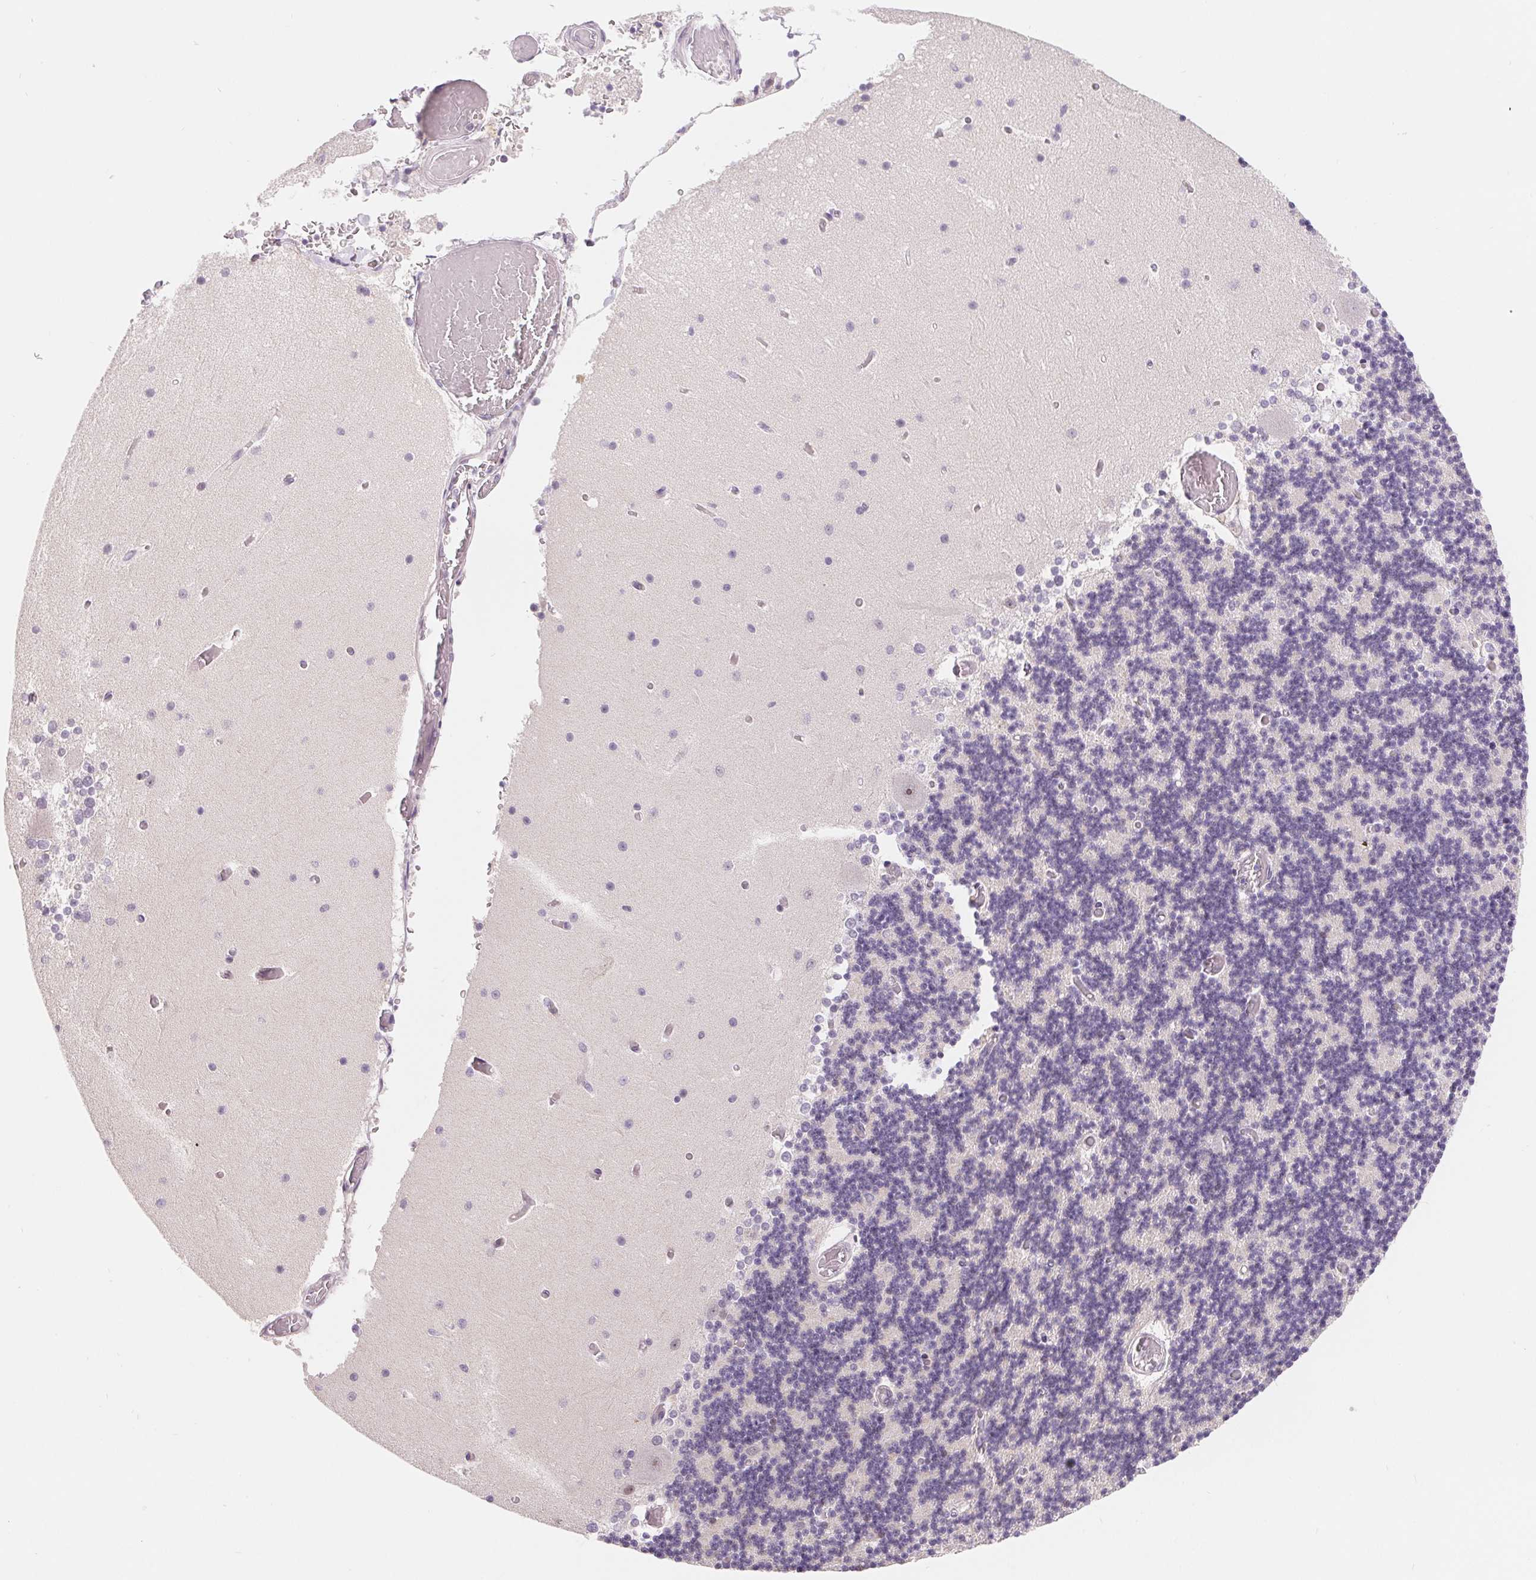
{"staining": {"intensity": "negative", "quantity": "none", "location": "none"}, "tissue": "cerebellum", "cell_type": "Cells in granular layer", "image_type": "normal", "snomed": [{"axis": "morphology", "description": "Normal tissue, NOS"}, {"axis": "topography", "description": "Cerebellum"}], "caption": "Cerebellum was stained to show a protein in brown. There is no significant positivity in cells in granular layer. The staining is performed using DAB brown chromogen with nuclei counter-stained in using hematoxylin.", "gene": "LCA5L", "patient": {"sex": "female", "age": 28}}